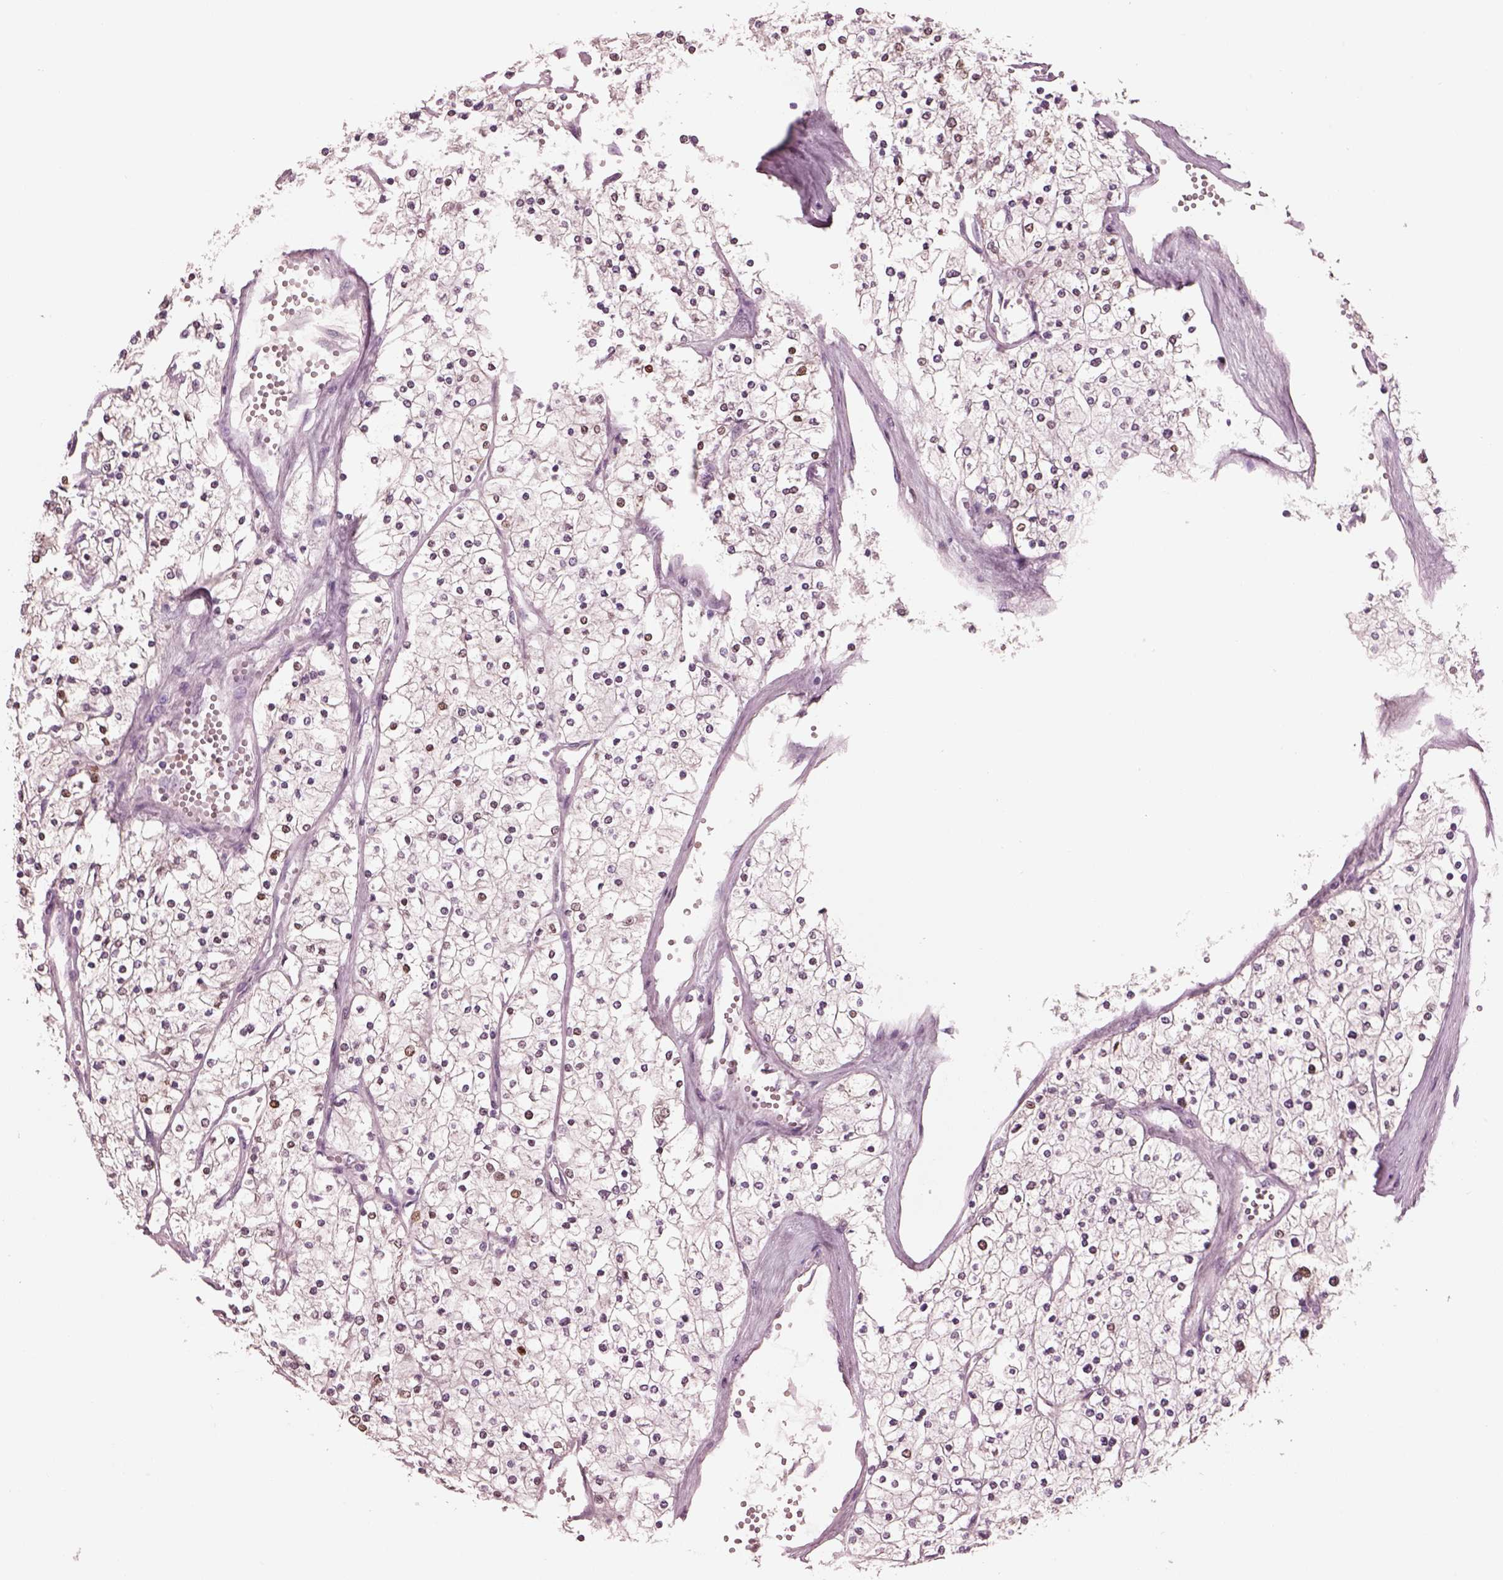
{"staining": {"intensity": "moderate", "quantity": "<25%", "location": "nuclear"}, "tissue": "renal cancer", "cell_type": "Tumor cells", "image_type": "cancer", "snomed": [{"axis": "morphology", "description": "Adenocarcinoma, NOS"}, {"axis": "topography", "description": "Kidney"}], "caption": "High-power microscopy captured an IHC photomicrograph of renal cancer (adenocarcinoma), revealing moderate nuclear positivity in approximately <25% of tumor cells. (IHC, brightfield microscopy, high magnification).", "gene": "SOX9", "patient": {"sex": "male", "age": 80}}